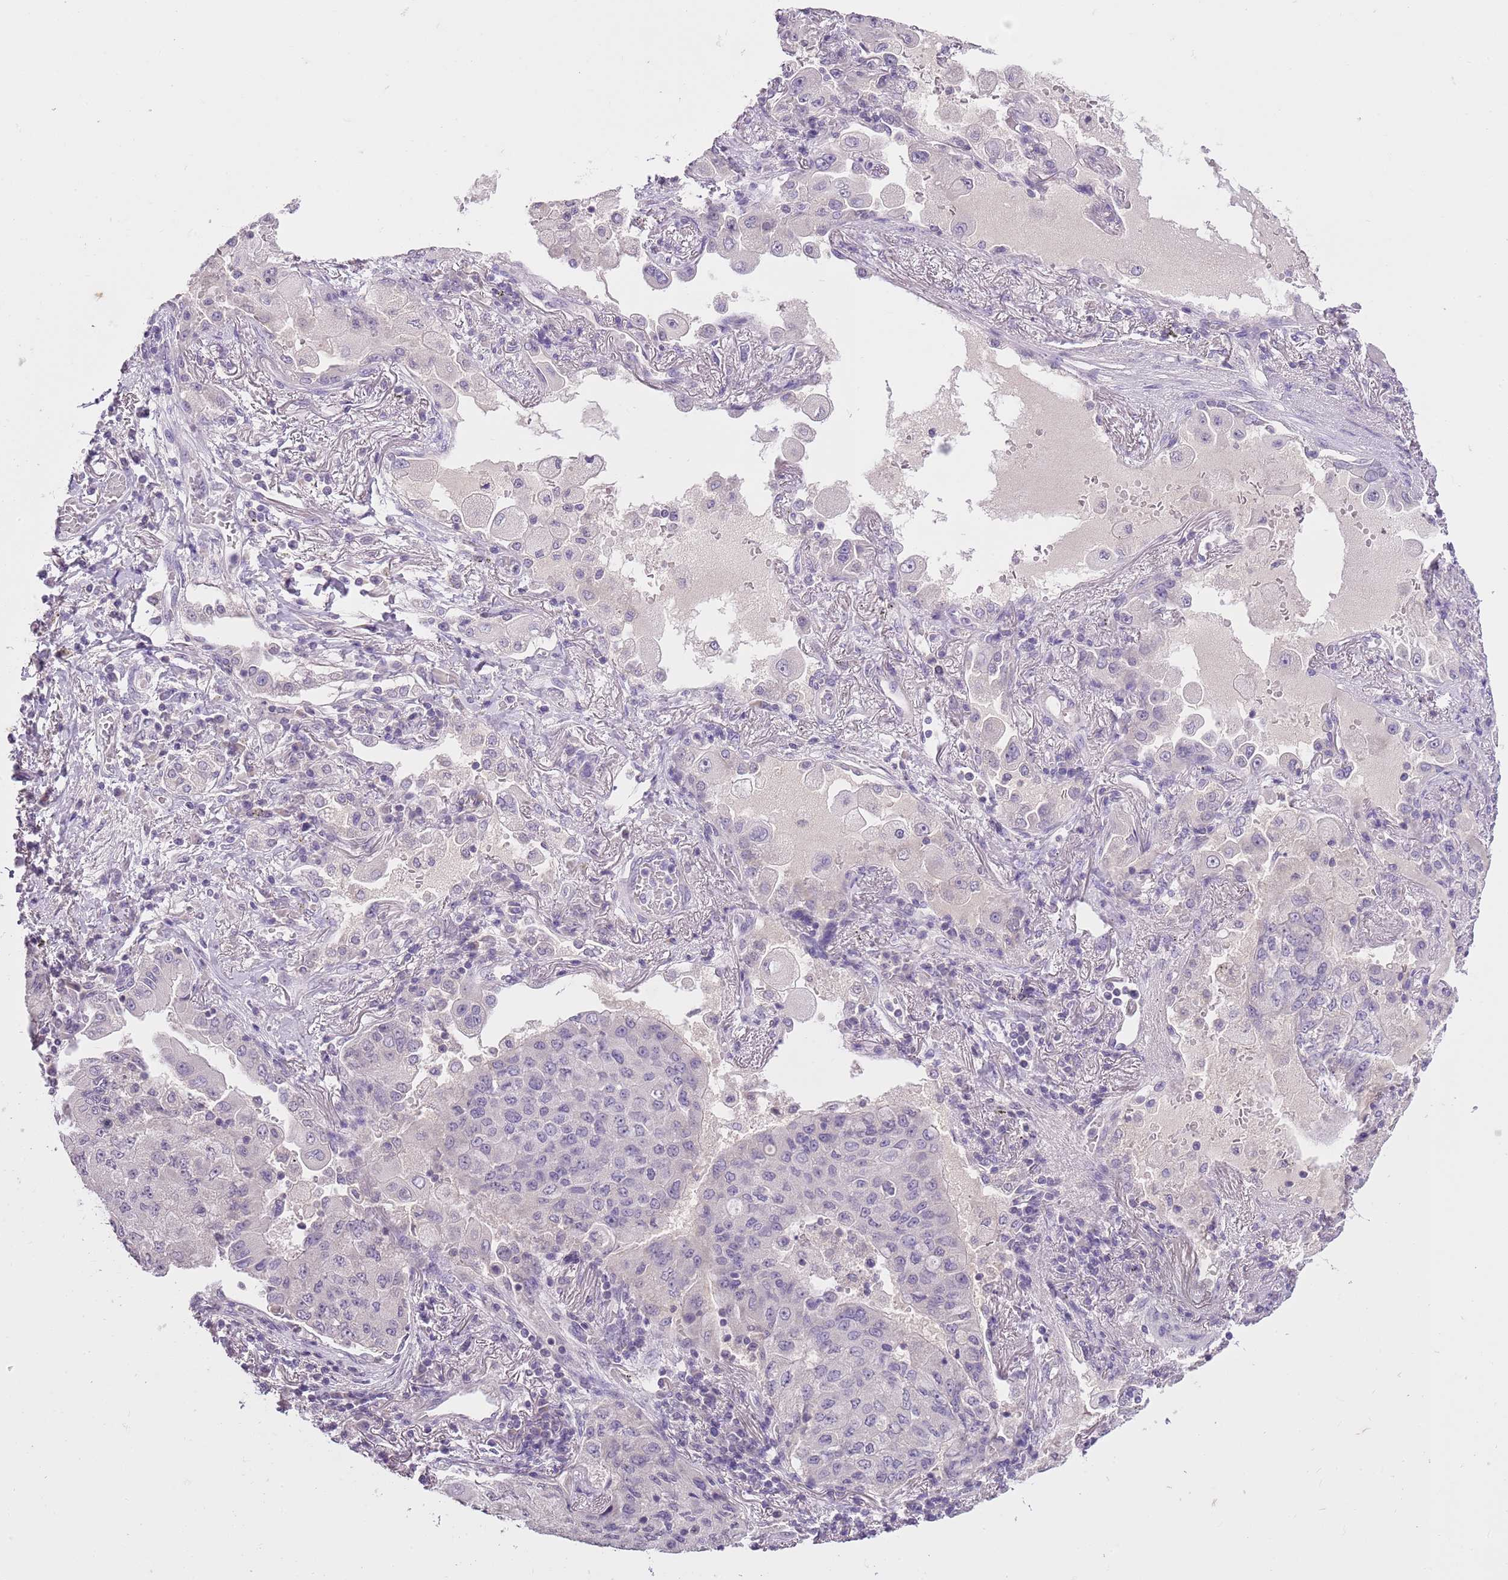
{"staining": {"intensity": "negative", "quantity": "none", "location": "none"}, "tissue": "lung cancer", "cell_type": "Tumor cells", "image_type": "cancer", "snomed": [{"axis": "morphology", "description": "Squamous cell carcinoma, NOS"}, {"axis": "topography", "description": "Lung"}], "caption": "A histopathology image of lung cancer (squamous cell carcinoma) stained for a protein demonstrates no brown staining in tumor cells. (Immunohistochemistry (ihc), brightfield microscopy, high magnification).", "gene": "SLC35E3", "patient": {"sex": "male", "age": 74}}